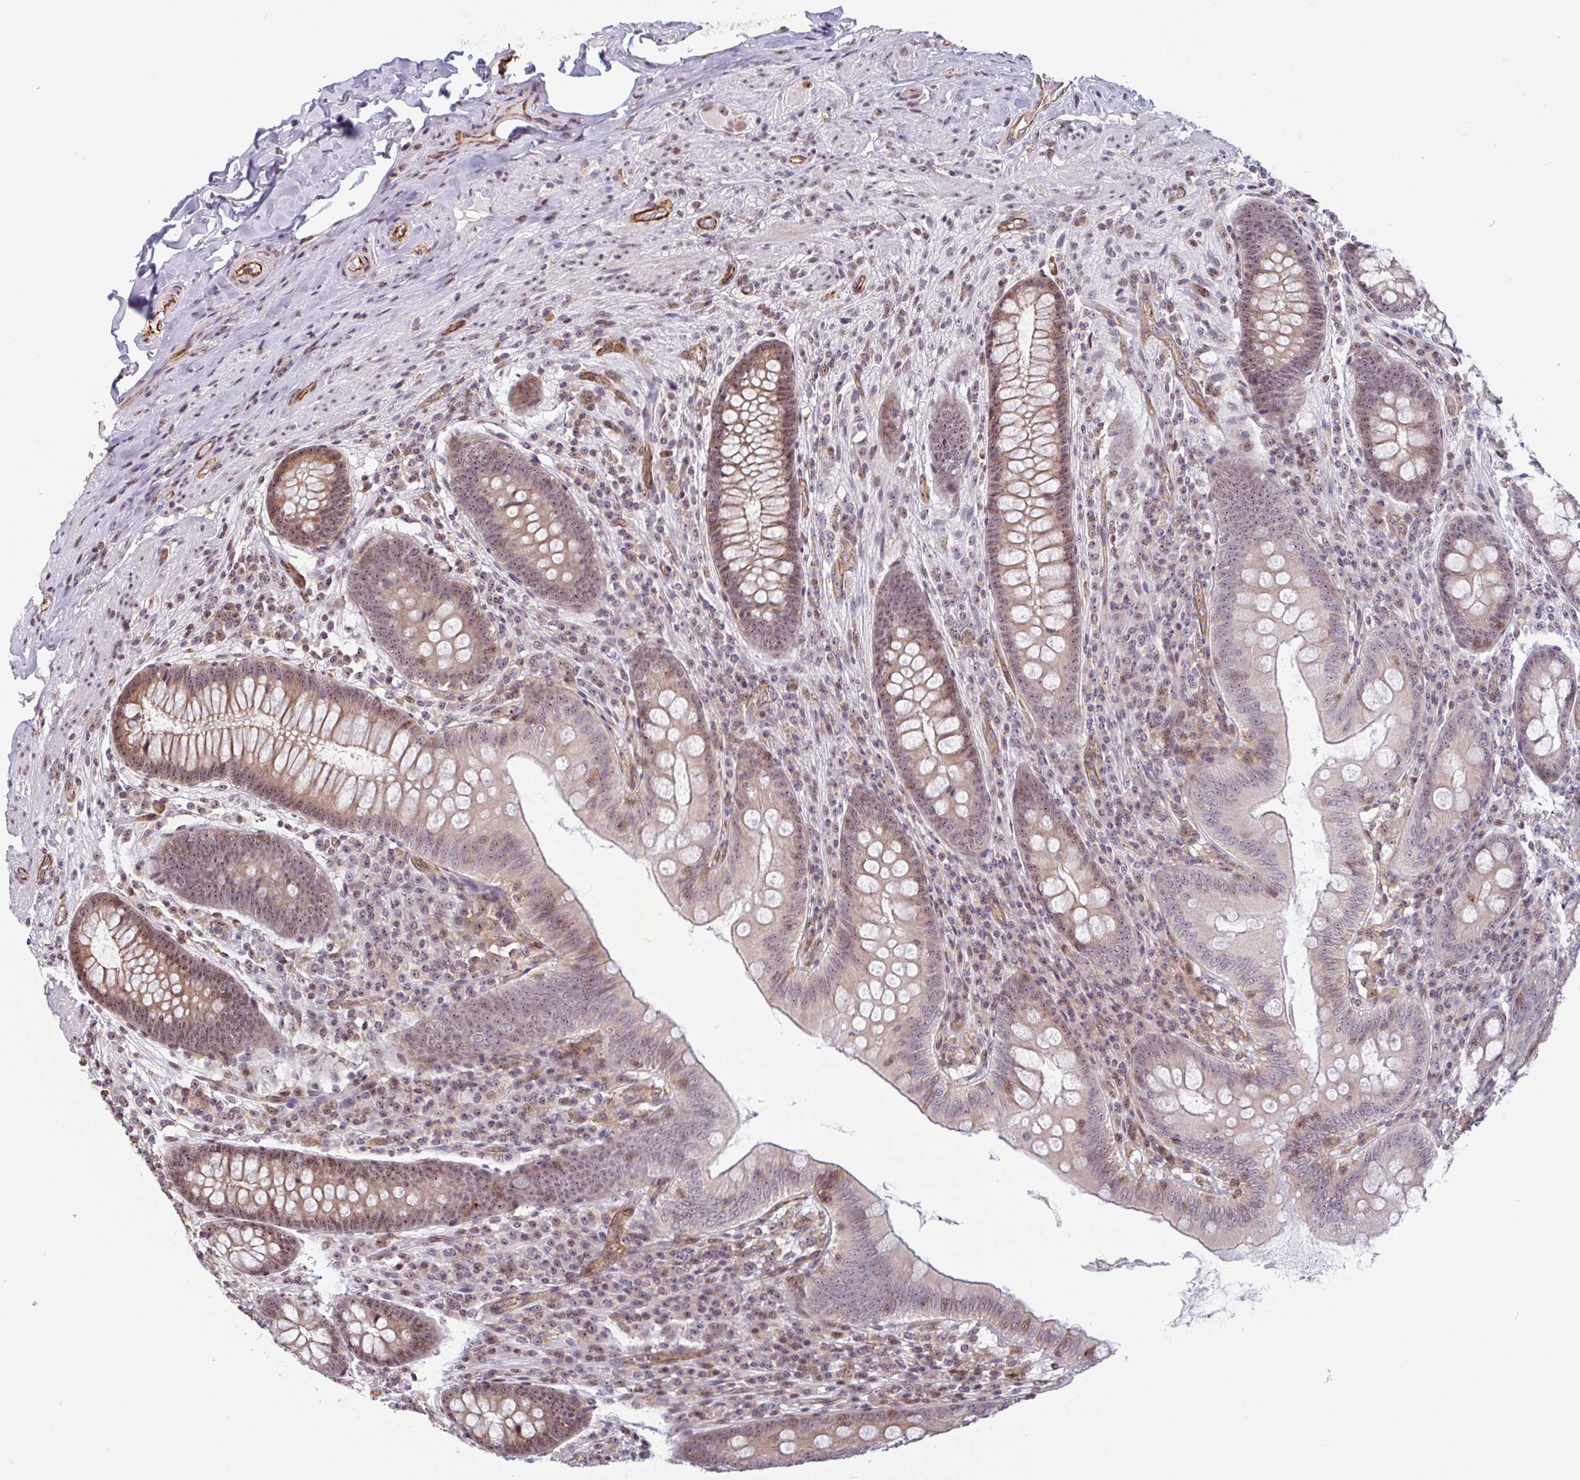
{"staining": {"intensity": "moderate", "quantity": "25%-75%", "location": "cytoplasmic/membranous,nuclear"}, "tissue": "appendix", "cell_type": "Glandular cells", "image_type": "normal", "snomed": [{"axis": "morphology", "description": "Normal tissue, NOS"}, {"axis": "topography", "description": "Appendix"}], "caption": "Protein expression analysis of unremarkable appendix displays moderate cytoplasmic/membranous,nuclear staining in about 25%-75% of glandular cells.", "gene": "ZNF689", "patient": {"sex": "male", "age": 71}}